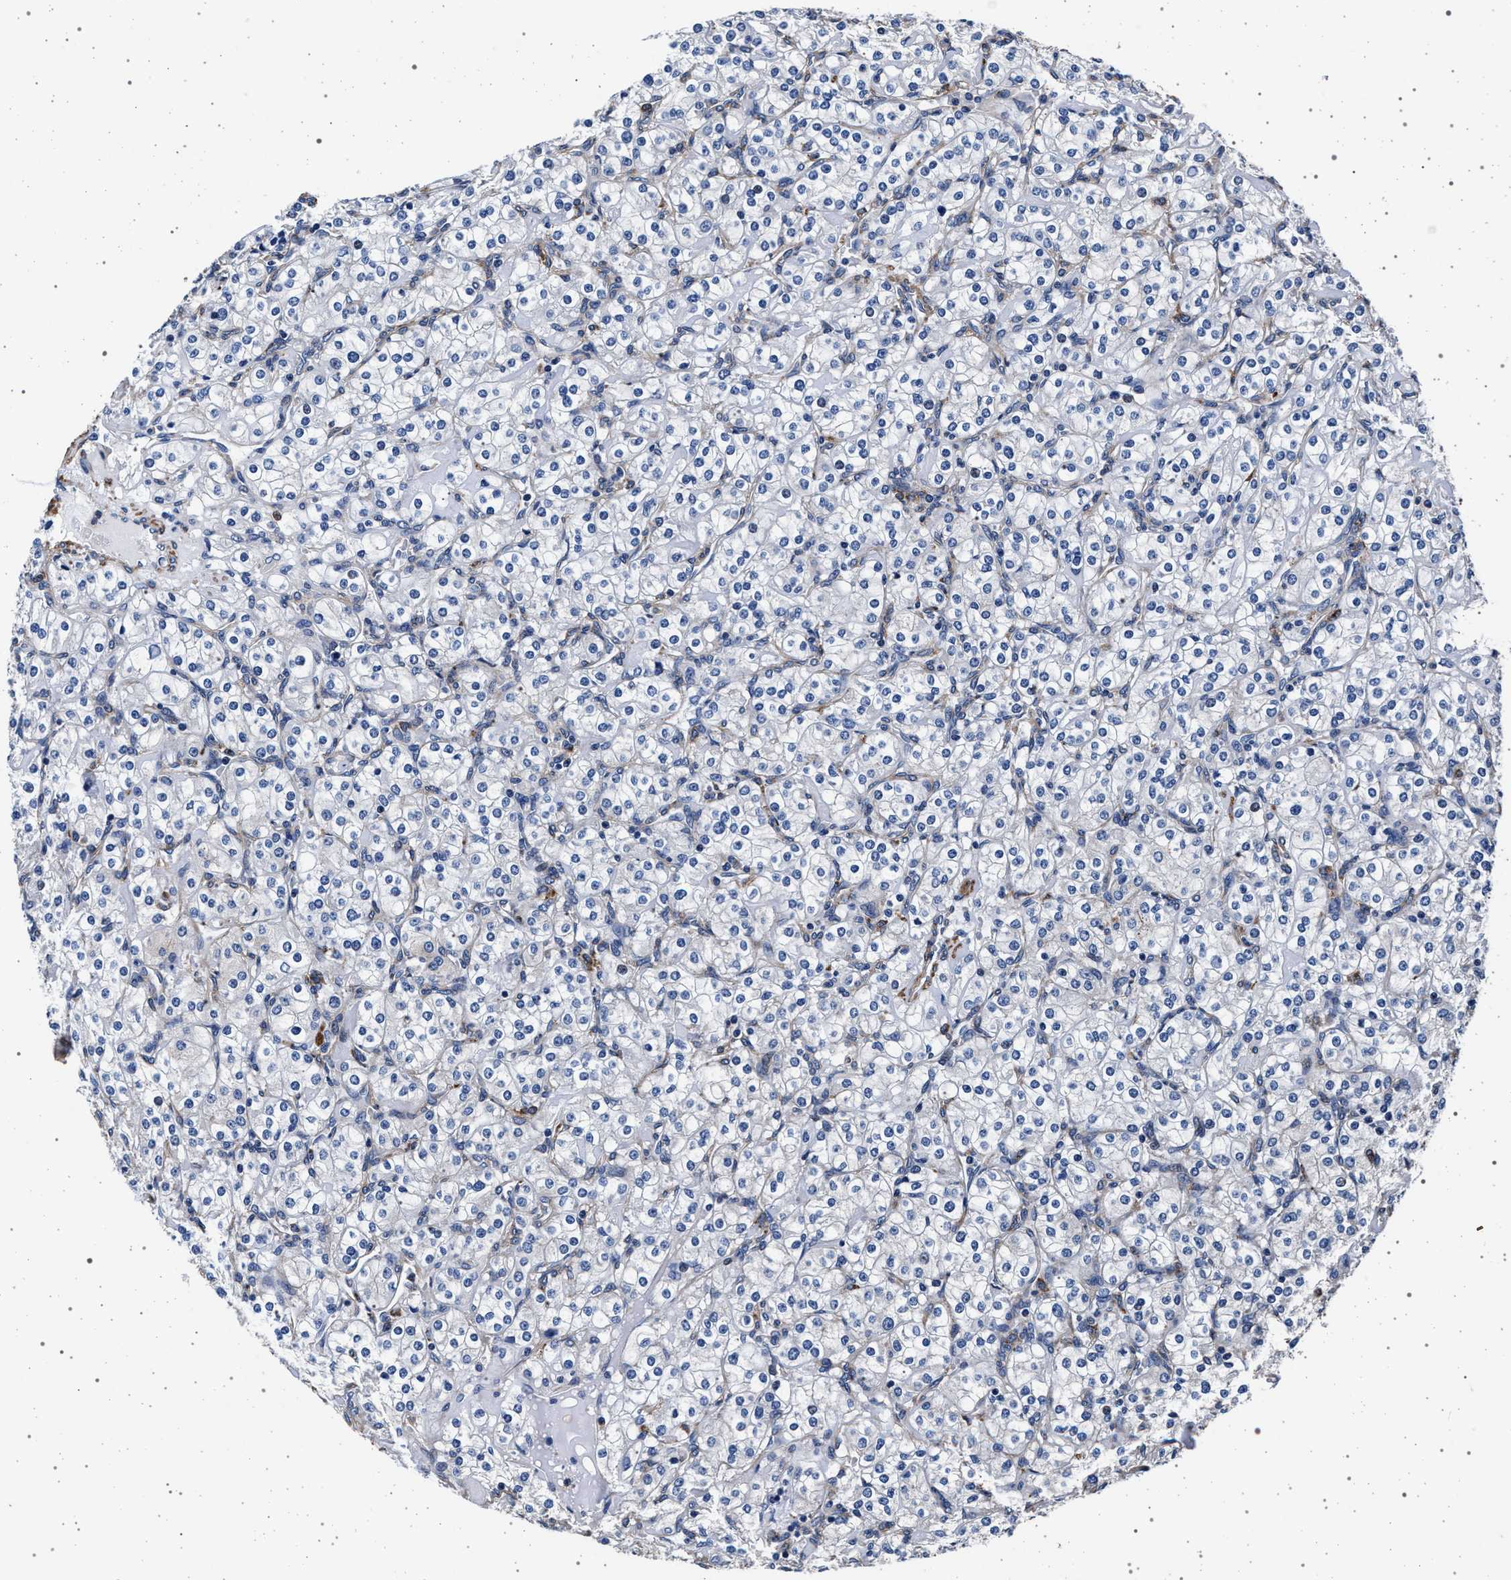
{"staining": {"intensity": "negative", "quantity": "none", "location": "none"}, "tissue": "renal cancer", "cell_type": "Tumor cells", "image_type": "cancer", "snomed": [{"axis": "morphology", "description": "Adenocarcinoma, NOS"}, {"axis": "topography", "description": "Kidney"}], "caption": "IHC photomicrograph of human adenocarcinoma (renal) stained for a protein (brown), which exhibits no positivity in tumor cells.", "gene": "KCNK6", "patient": {"sex": "male", "age": 77}}